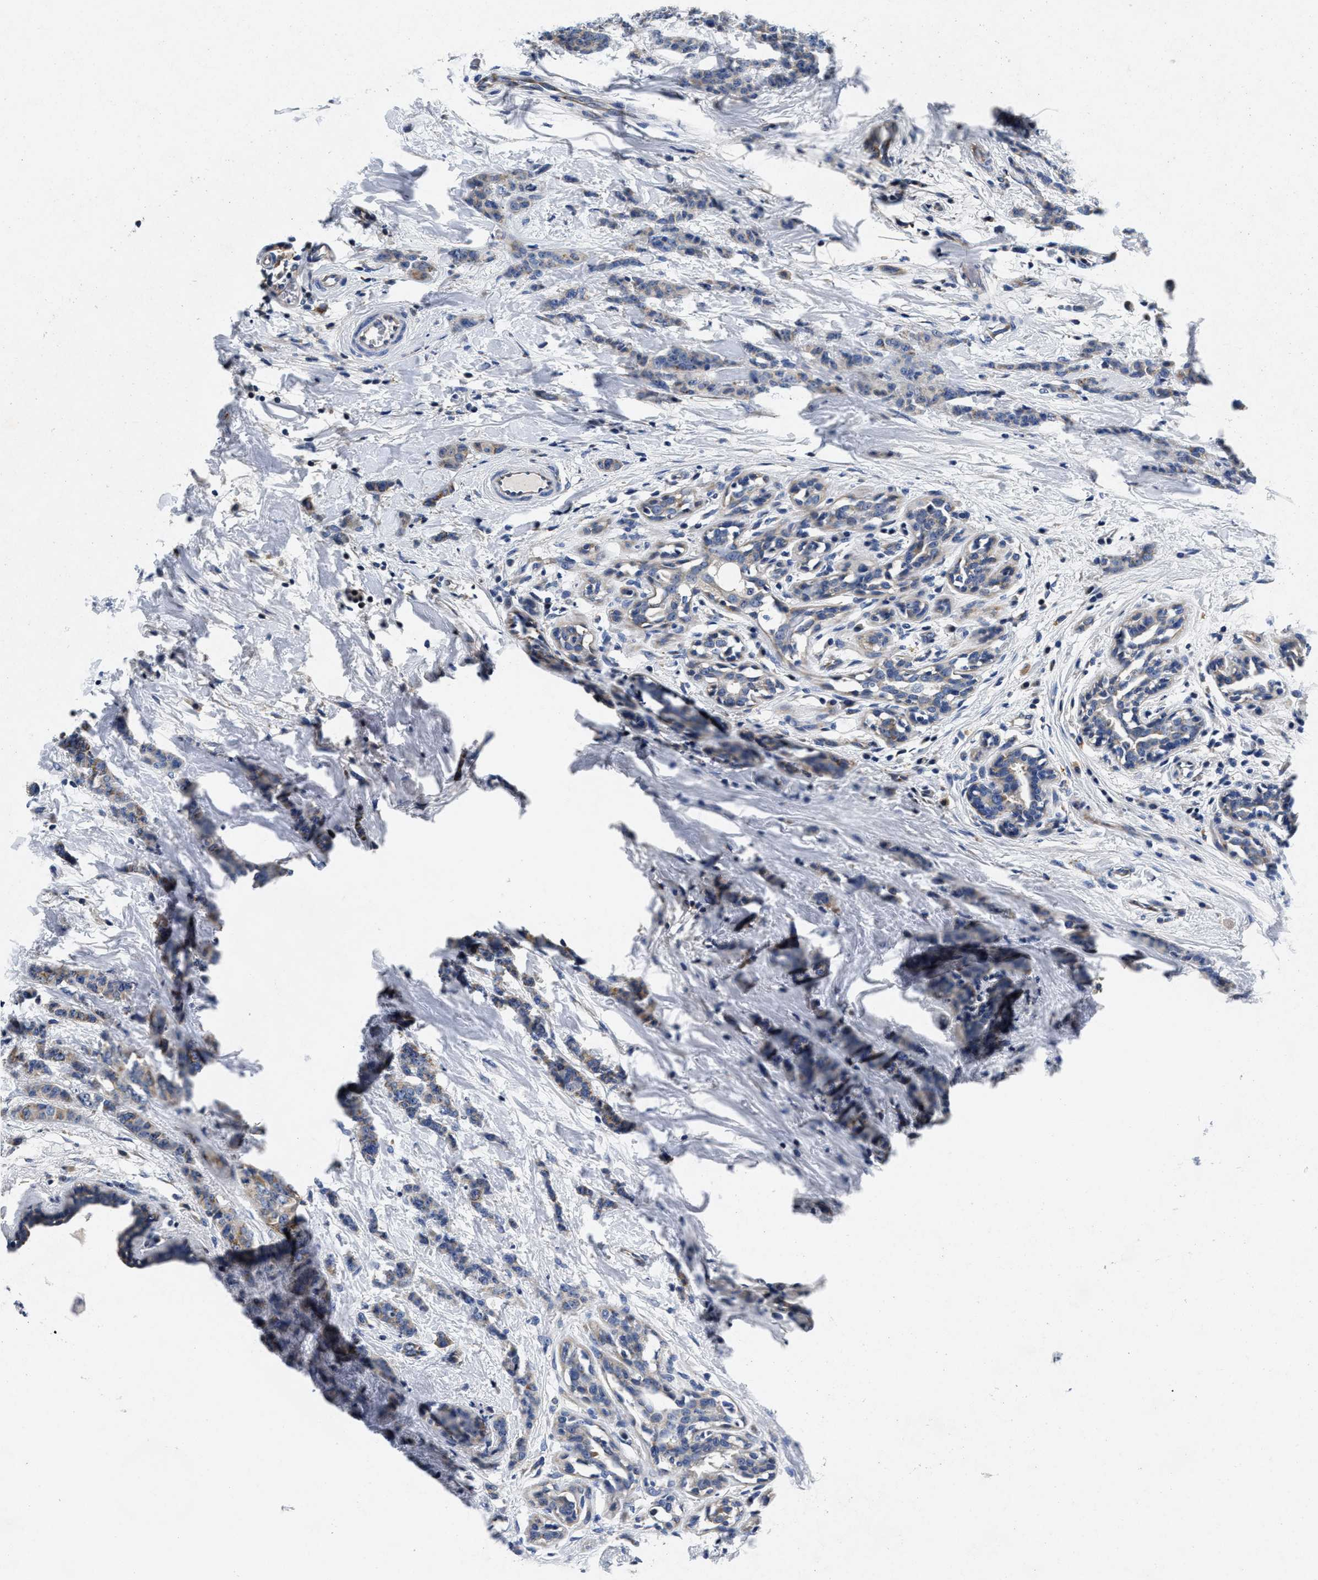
{"staining": {"intensity": "weak", "quantity": "<25%", "location": "cytoplasmic/membranous"}, "tissue": "breast cancer", "cell_type": "Tumor cells", "image_type": "cancer", "snomed": [{"axis": "morphology", "description": "Normal tissue, NOS"}, {"axis": "morphology", "description": "Duct carcinoma"}, {"axis": "topography", "description": "Breast"}], "caption": "Immunohistochemistry histopathology image of neoplastic tissue: human breast cancer stained with DAB (3,3'-diaminobenzidine) demonstrates no significant protein positivity in tumor cells.", "gene": "LAD1", "patient": {"sex": "female", "age": 40}}